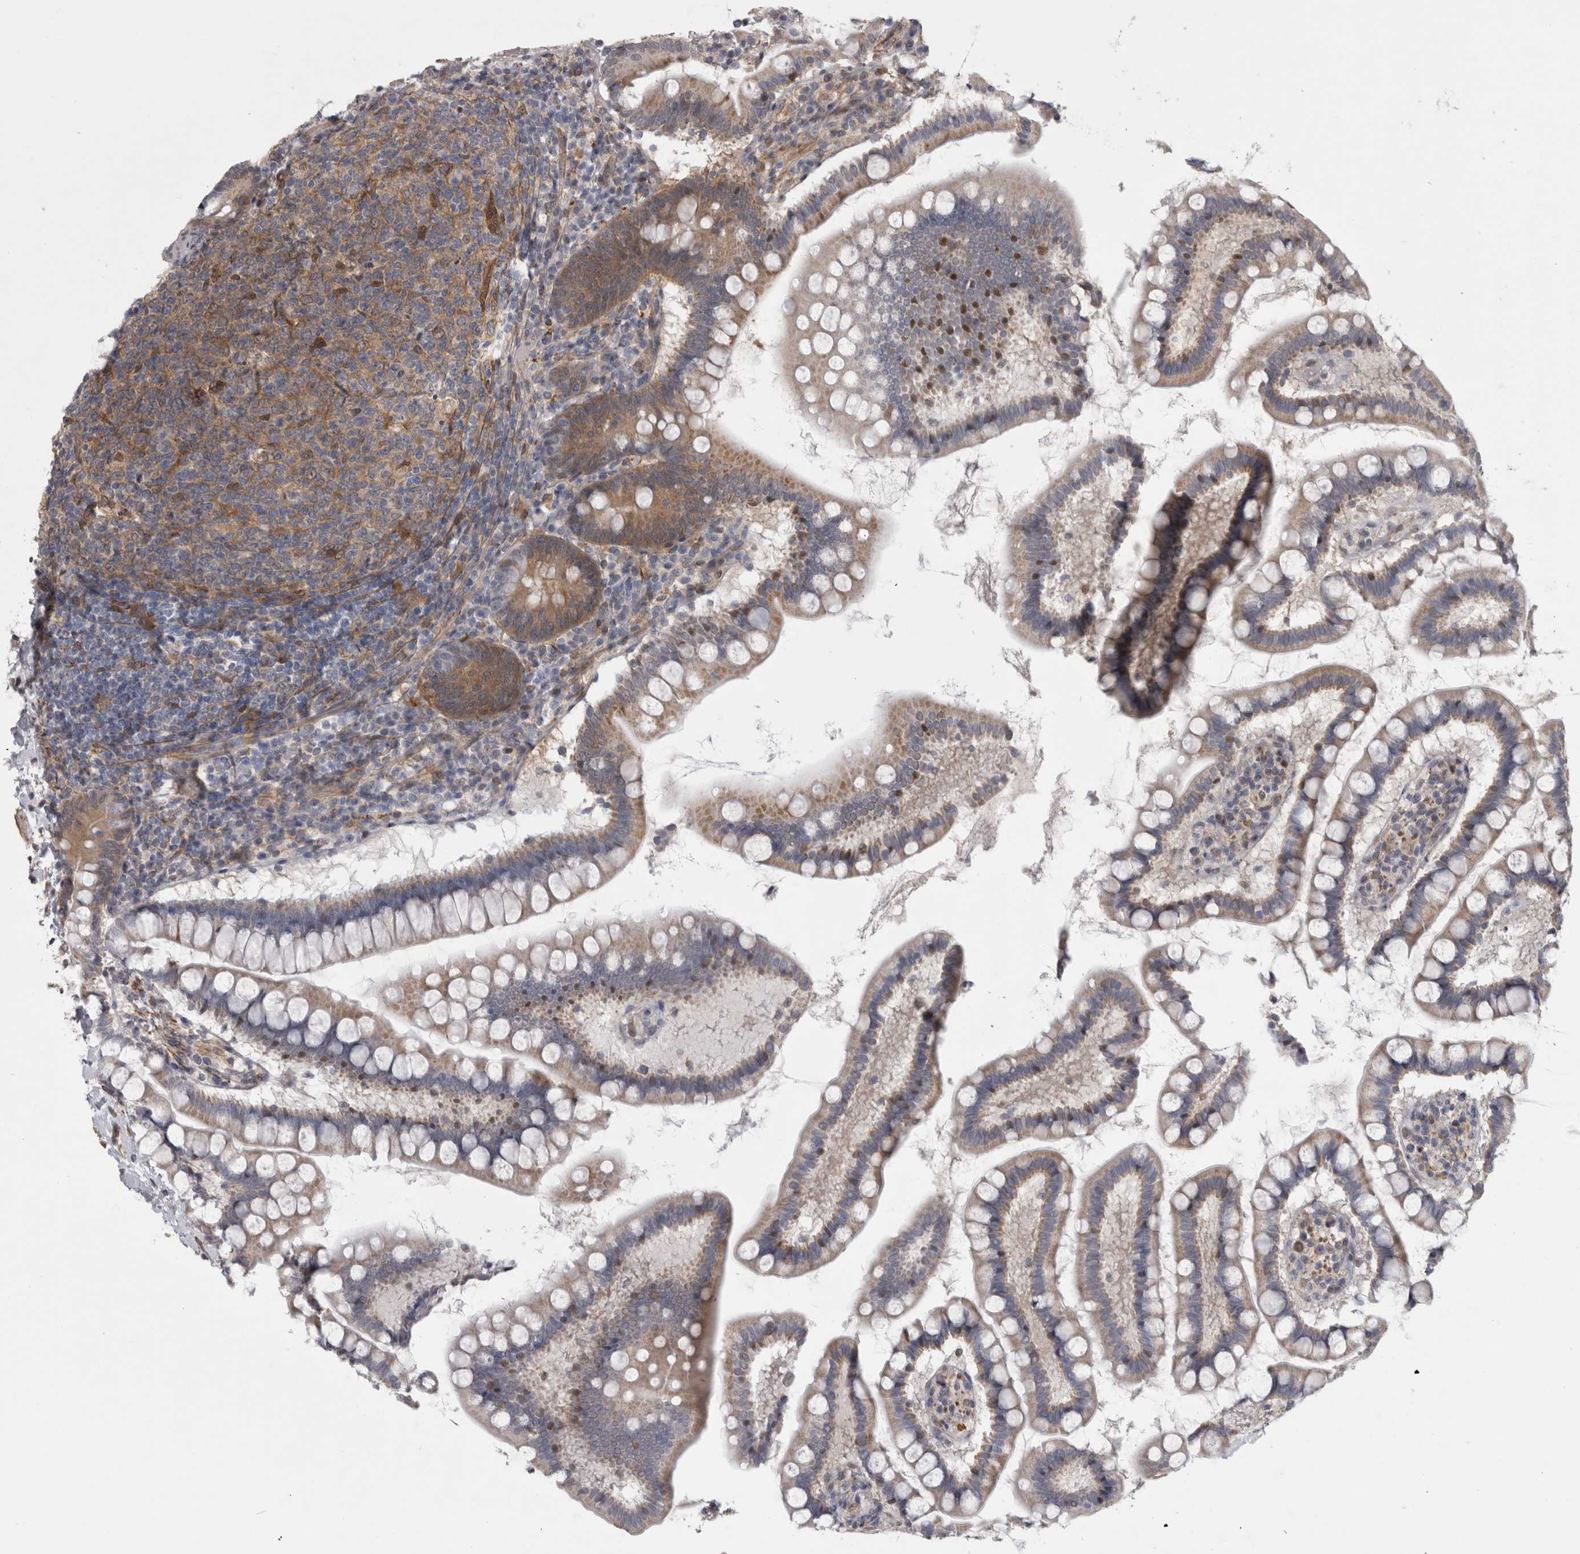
{"staining": {"intensity": "moderate", "quantity": "<25%", "location": "cytoplasmic/membranous"}, "tissue": "small intestine", "cell_type": "Glandular cells", "image_type": "normal", "snomed": [{"axis": "morphology", "description": "Normal tissue, NOS"}, {"axis": "topography", "description": "Small intestine"}], "caption": "Immunohistochemistry image of normal small intestine: human small intestine stained using immunohistochemistry (IHC) demonstrates low levels of moderate protein expression localized specifically in the cytoplasmic/membranous of glandular cells, appearing as a cytoplasmic/membranous brown color.", "gene": "ACOT7", "patient": {"sex": "female", "age": 84}}